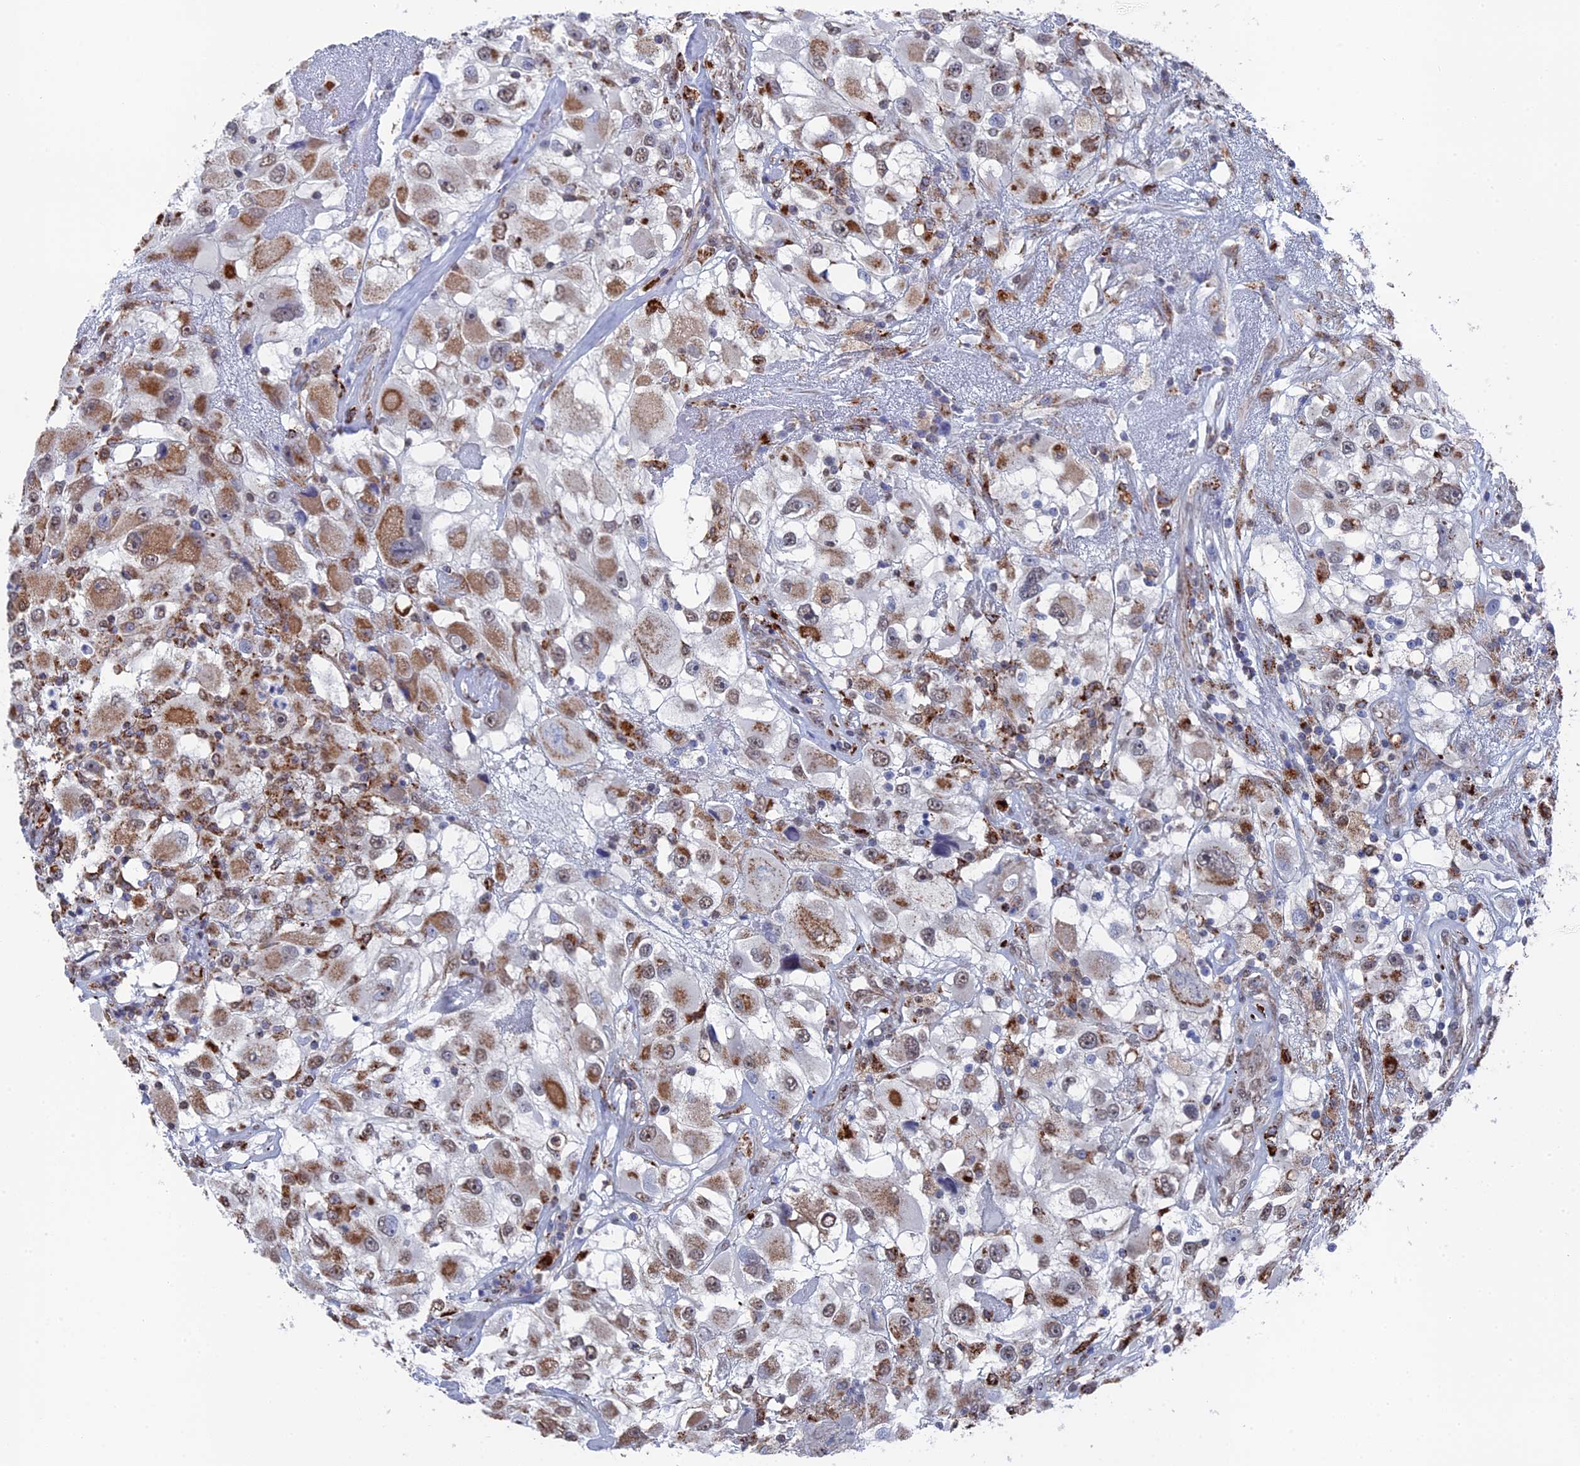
{"staining": {"intensity": "moderate", "quantity": "25%-75%", "location": "cytoplasmic/membranous,nuclear"}, "tissue": "renal cancer", "cell_type": "Tumor cells", "image_type": "cancer", "snomed": [{"axis": "morphology", "description": "Adenocarcinoma, NOS"}, {"axis": "topography", "description": "Kidney"}], "caption": "Immunohistochemistry micrograph of neoplastic tissue: adenocarcinoma (renal) stained using immunohistochemistry demonstrates medium levels of moderate protein expression localized specifically in the cytoplasmic/membranous and nuclear of tumor cells, appearing as a cytoplasmic/membranous and nuclear brown color.", "gene": "SMG9", "patient": {"sex": "female", "age": 52}}